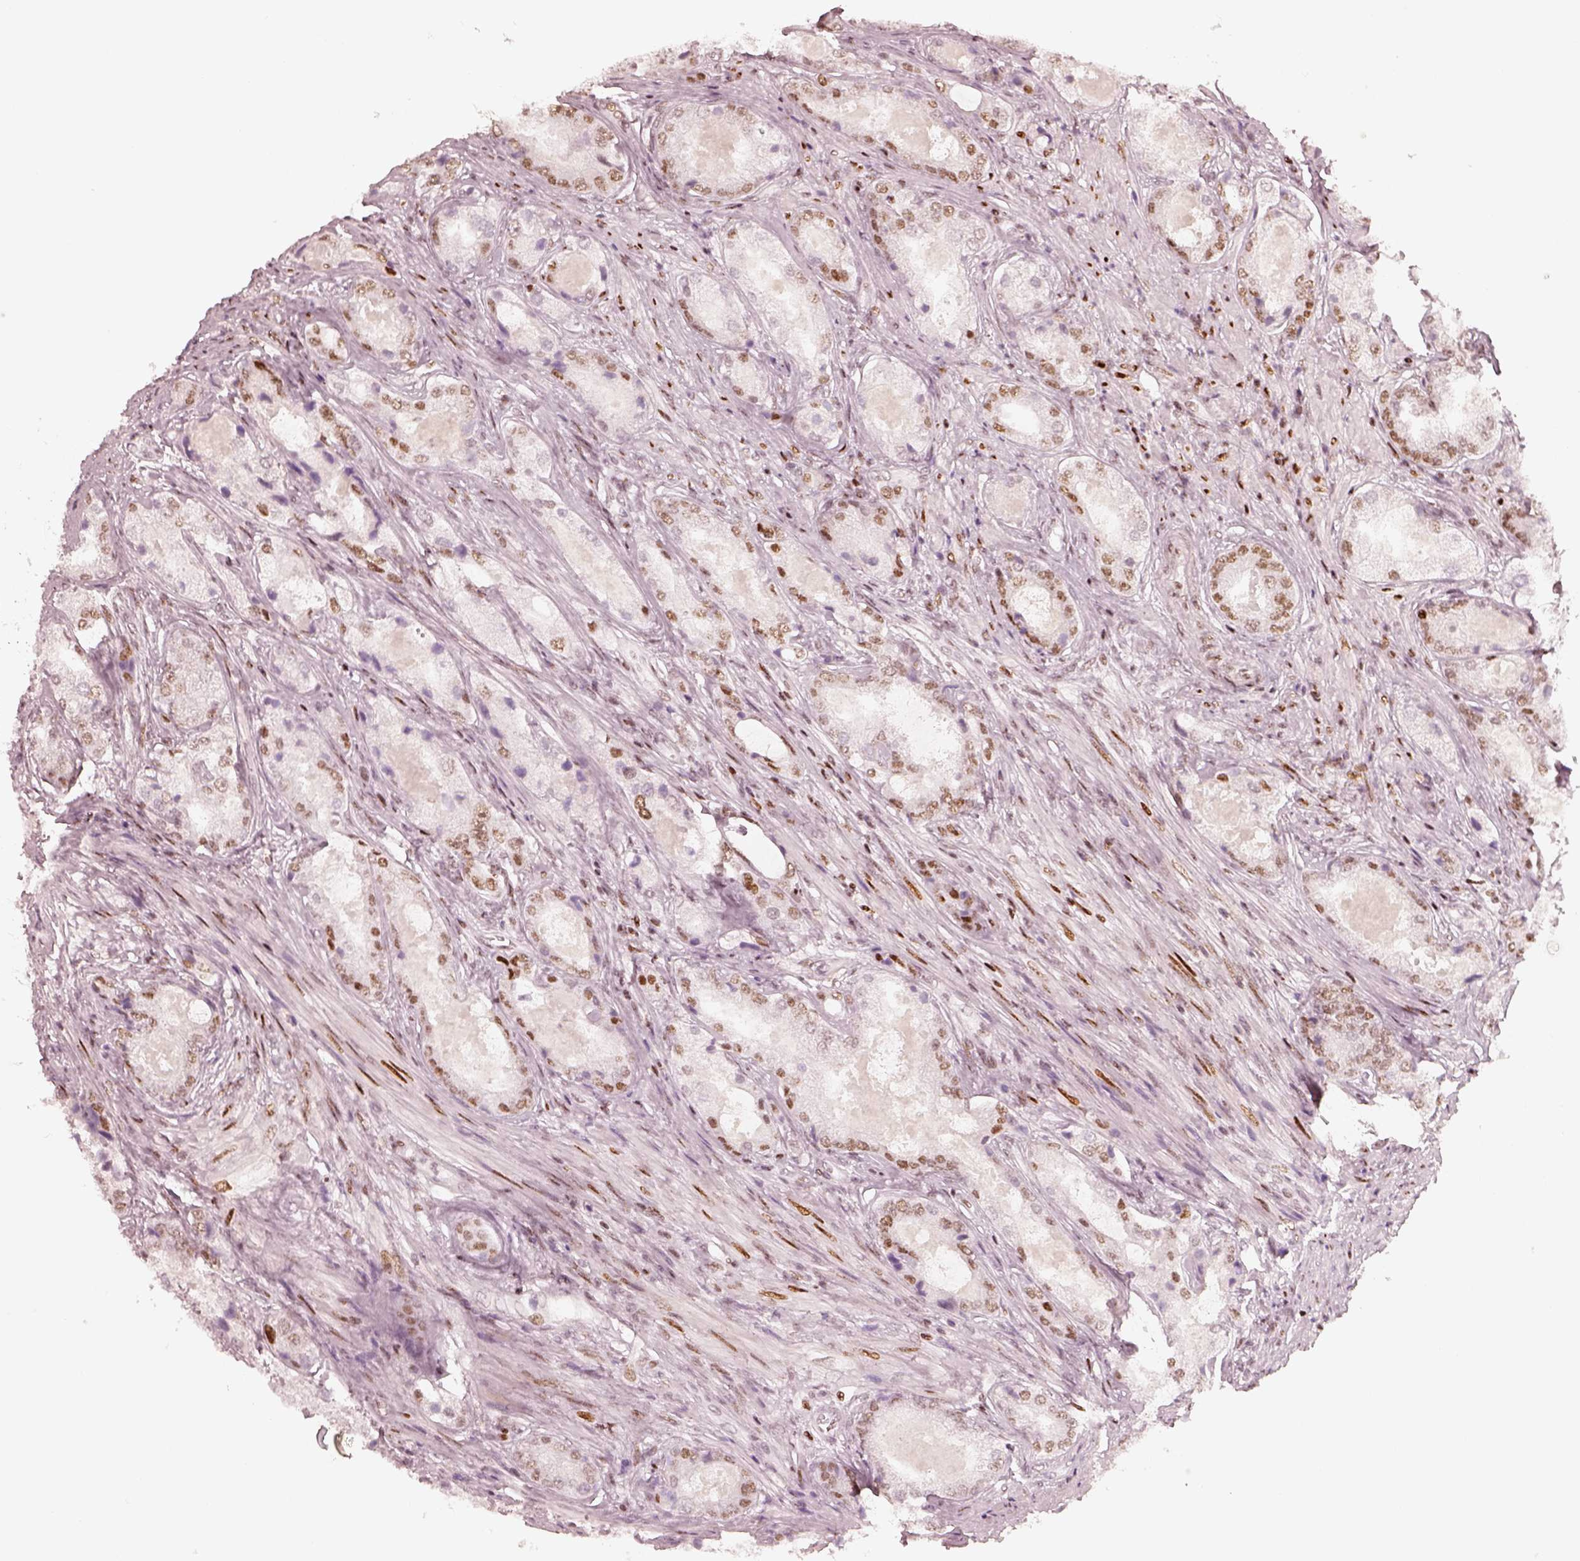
{"staining": {"intensity": "moderate", "quantity": ">75%", "location": "nuclear"}, "tissue": "prostate cancer", "cell_type": "Tumor cells", "image_type": "cancer", "snomed": [{"axis": "morphology", "description": "Adenocarcinoma, Low grade"}, {"axis": "topography", "description": "Prostate"}], "caption": "Immunohistochemistry (IHC) micrograph of prostate cancer stained for a protein (brown), which displays medium levels of moderate nuclear positivity in about >75% of tumor cells.", "gene": "HNRNPC", "patient": {"sex": "male", "age": 68}}